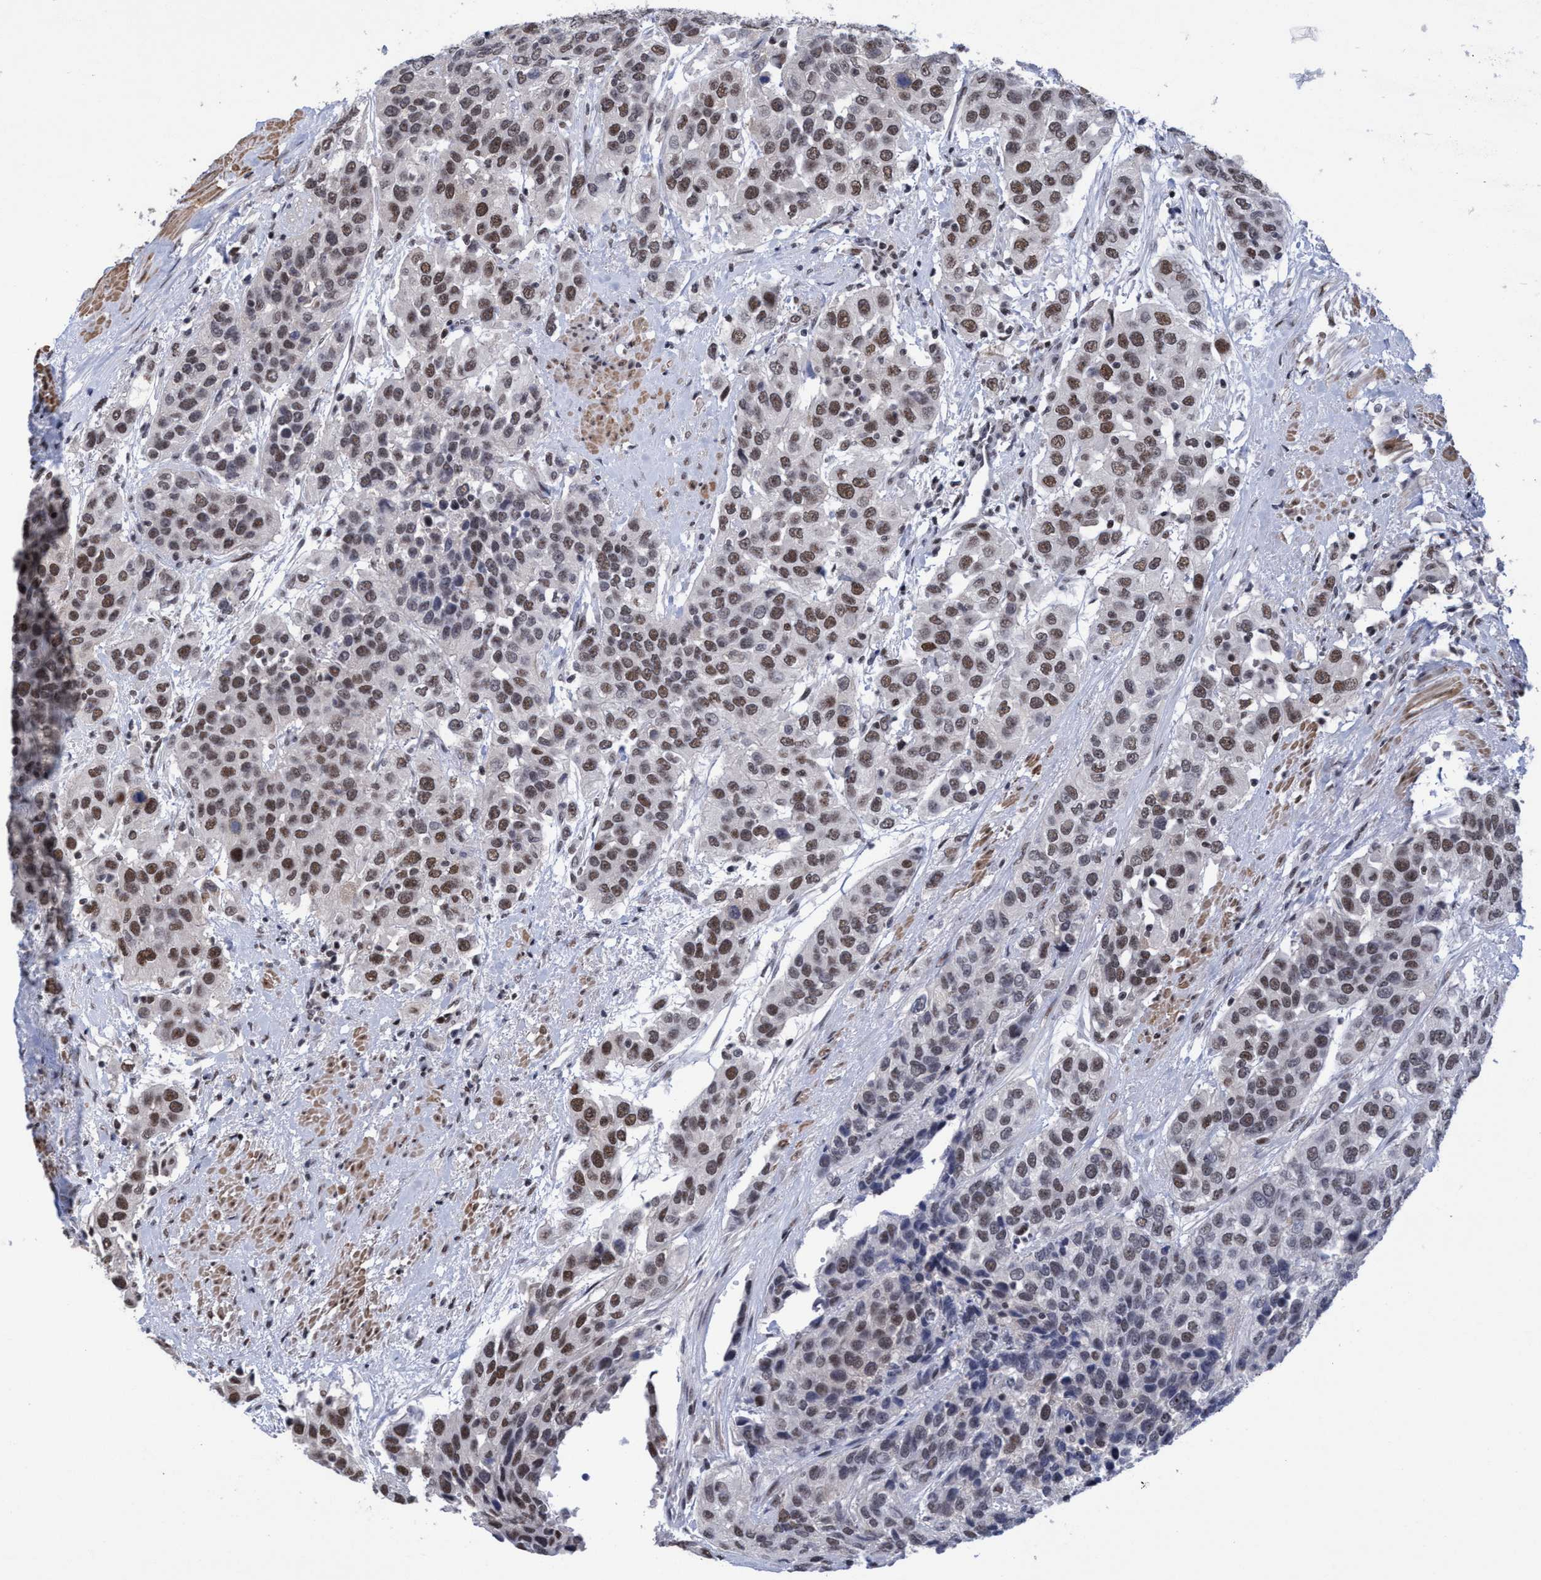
{"staining": {"intensity": "moderate", "quantity": "25%-75%", "location": "nuclear"}, "tissue": "urothelial cancer", "cell_type": "Tumor cells", "image_type": "cancer", "snomed": [{"axis": "morphology", "description": "Urothelial carcinoma, High grade"}, {"axis": "topography", "description": "Urinary bladder"}], "caption": "Urothelial carcinoma (high-grade) stained with a protein marker exhibits moderate staining in tumor cells.", "gene": "C9orf78", "patient": {"sex": "female", "age": 80}}